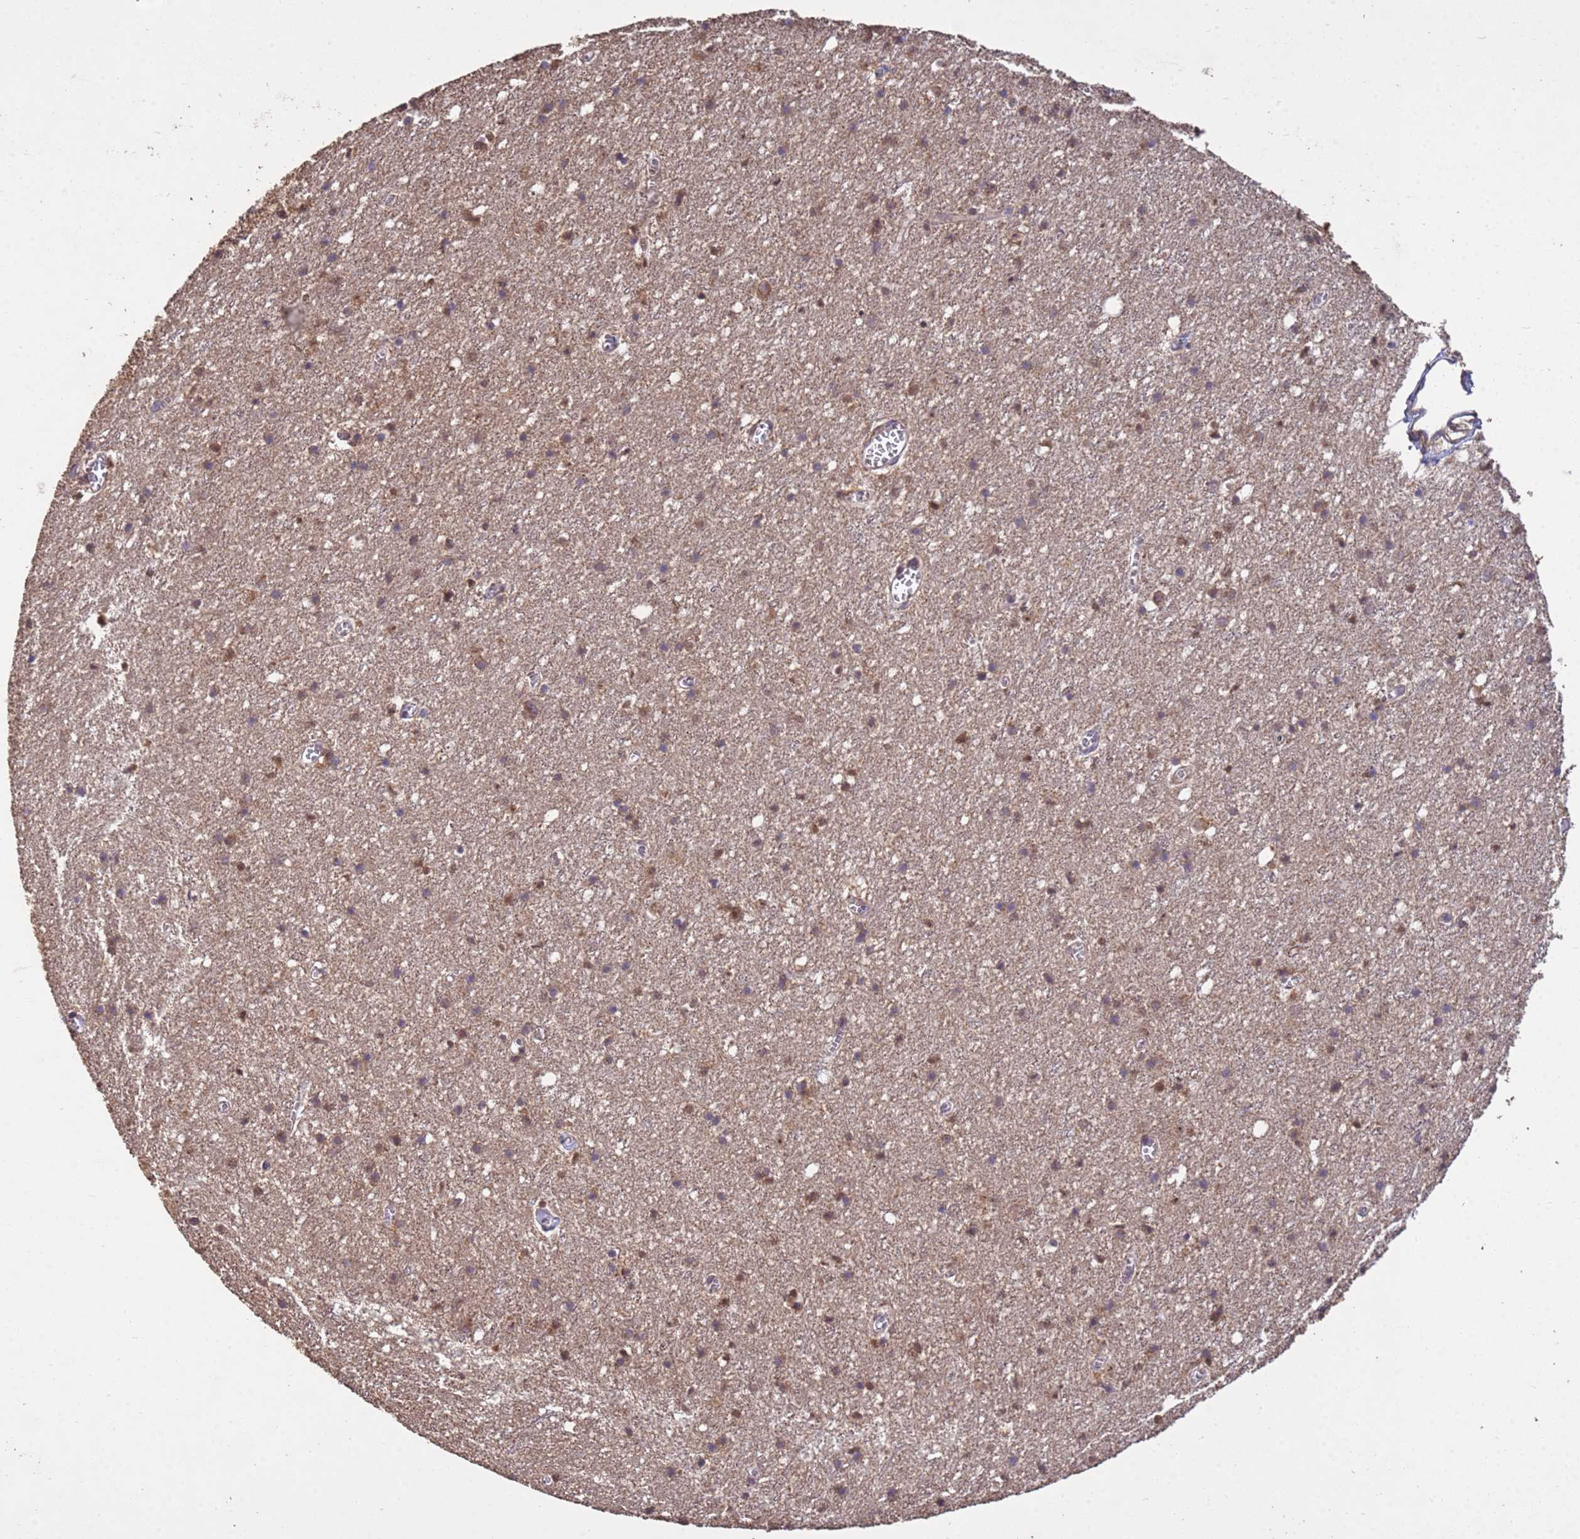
{"staining": {"intensity": "weak", "quantity": ">75%", "location": "cytoplasmic/membranous"}, "tissue": "cerebral cortex", "cell_type": "Endothelial cells", "image_type": "normal", "snomed": [{"axis": "morphology", "description": "Normal tissue, NOS"}, {"axis": "topography", "description": "Cerebral cortex"}], "caption": "This histopathology image reveals immunohistochemistry (IHC) staining of normal human cerebral cortex, with low weak cytoplasmic/membranous positivity in about >75% of endothelial cells.", "gene": "P2RX7", "patient": {"sex": "female", "age": 64}}